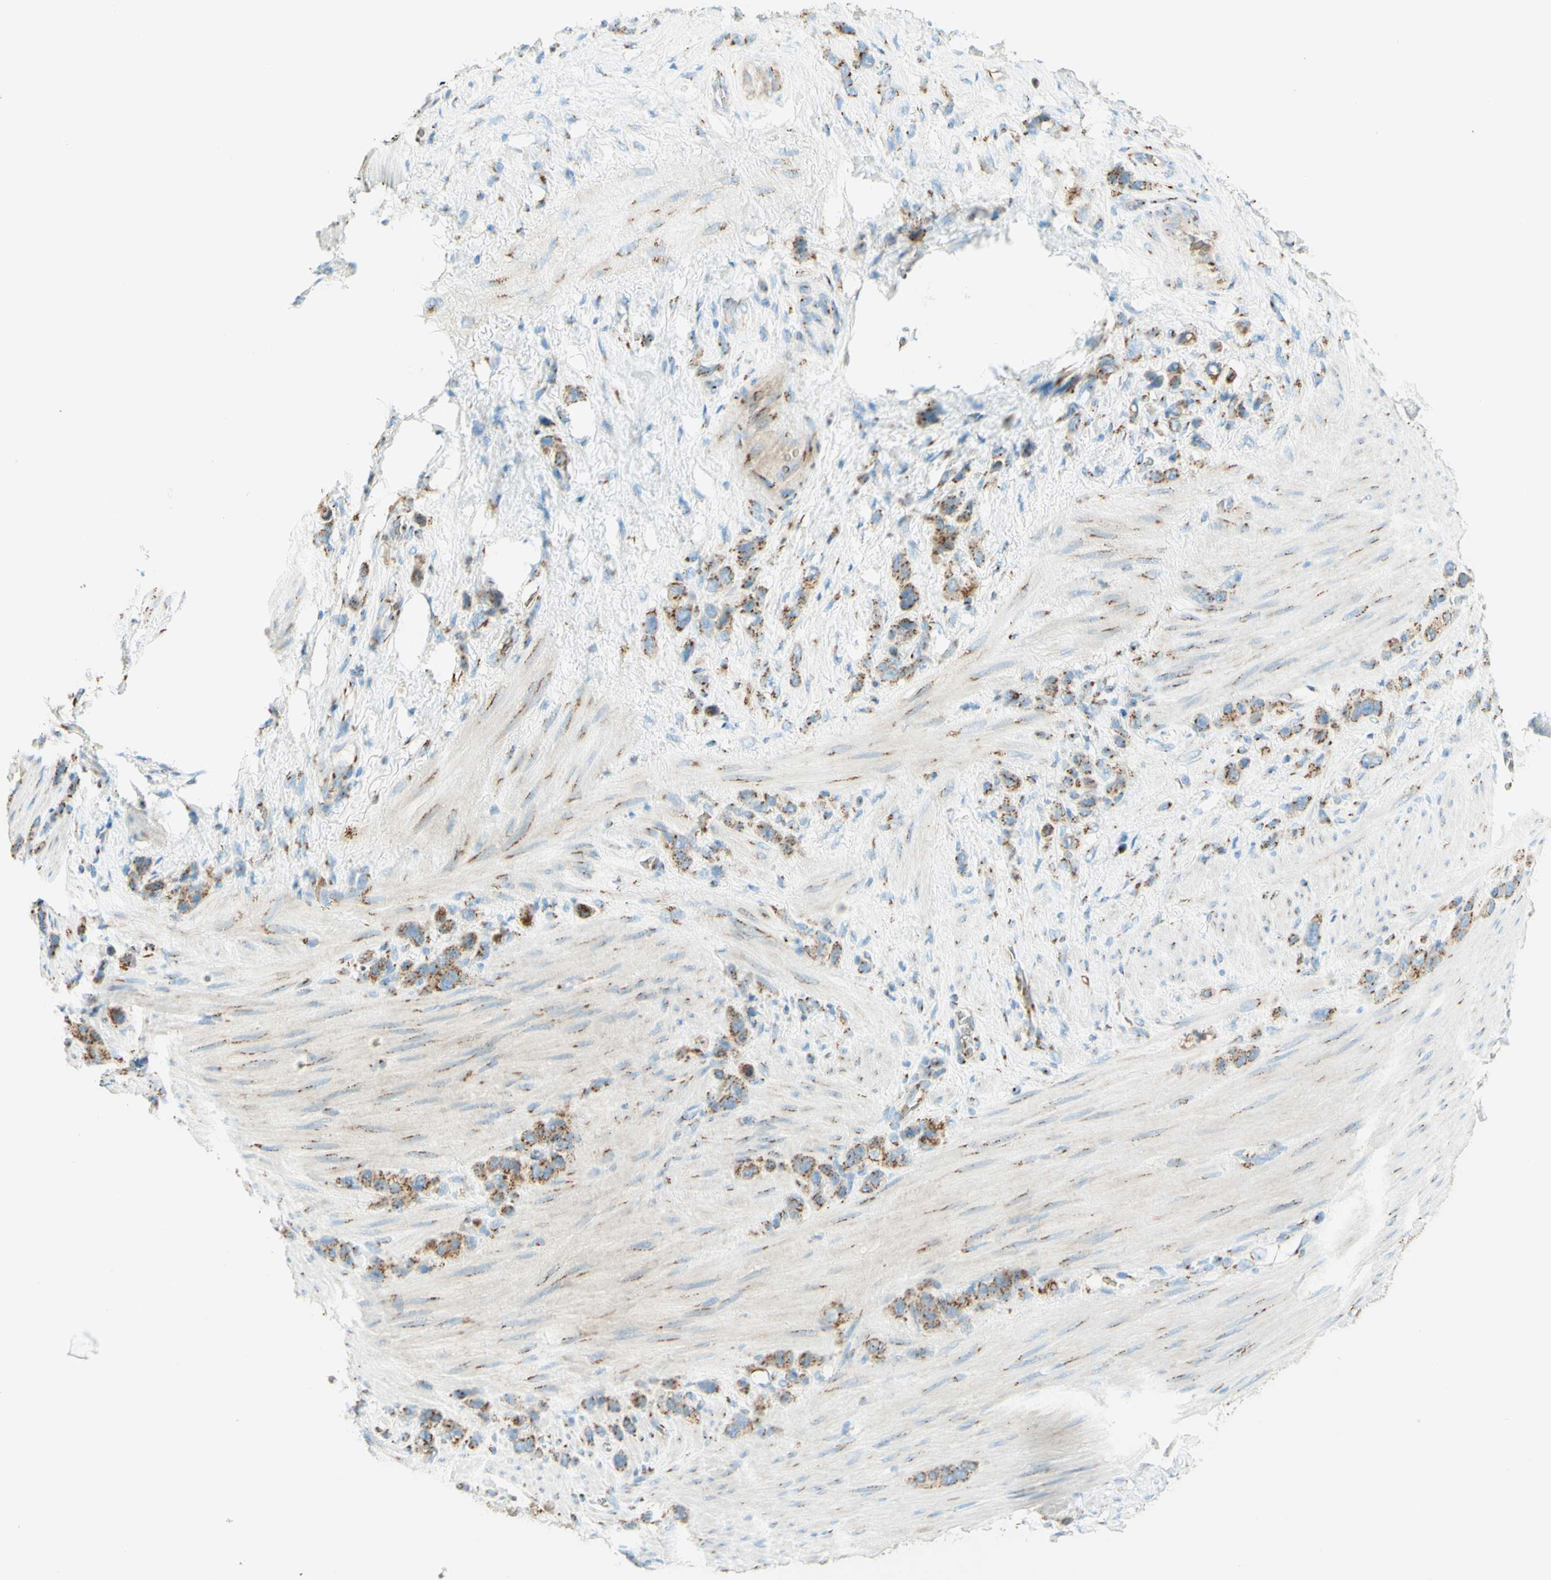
{"staining": {"intensity": "moderate", "quantity": ">75%", "location": "cytoplasmic/membranous"}, "tissue": "stomach cancer", "cell_type": "Tumor cells", "image_type": "cancer", "snomed": [{"axis": "morphology", "description": "Adenocarcinoma, NOS"}, {"axis": "morphology", "description": "Adenocarcinoma, High grade"}, {"axis": "topography", "description": "Stomach, upper"}, {"axis": "topography", "description": "Stomach, lower"}], "caption": "This is an image of immunohistochemistry (IHC) staining of stomach adenocarcinoma, which shows moderate positivity in the cytoplasmic/membranous of tumor cells.", "gene": "GOLGB1", "patient": {"sex": "female", "age": 65}}